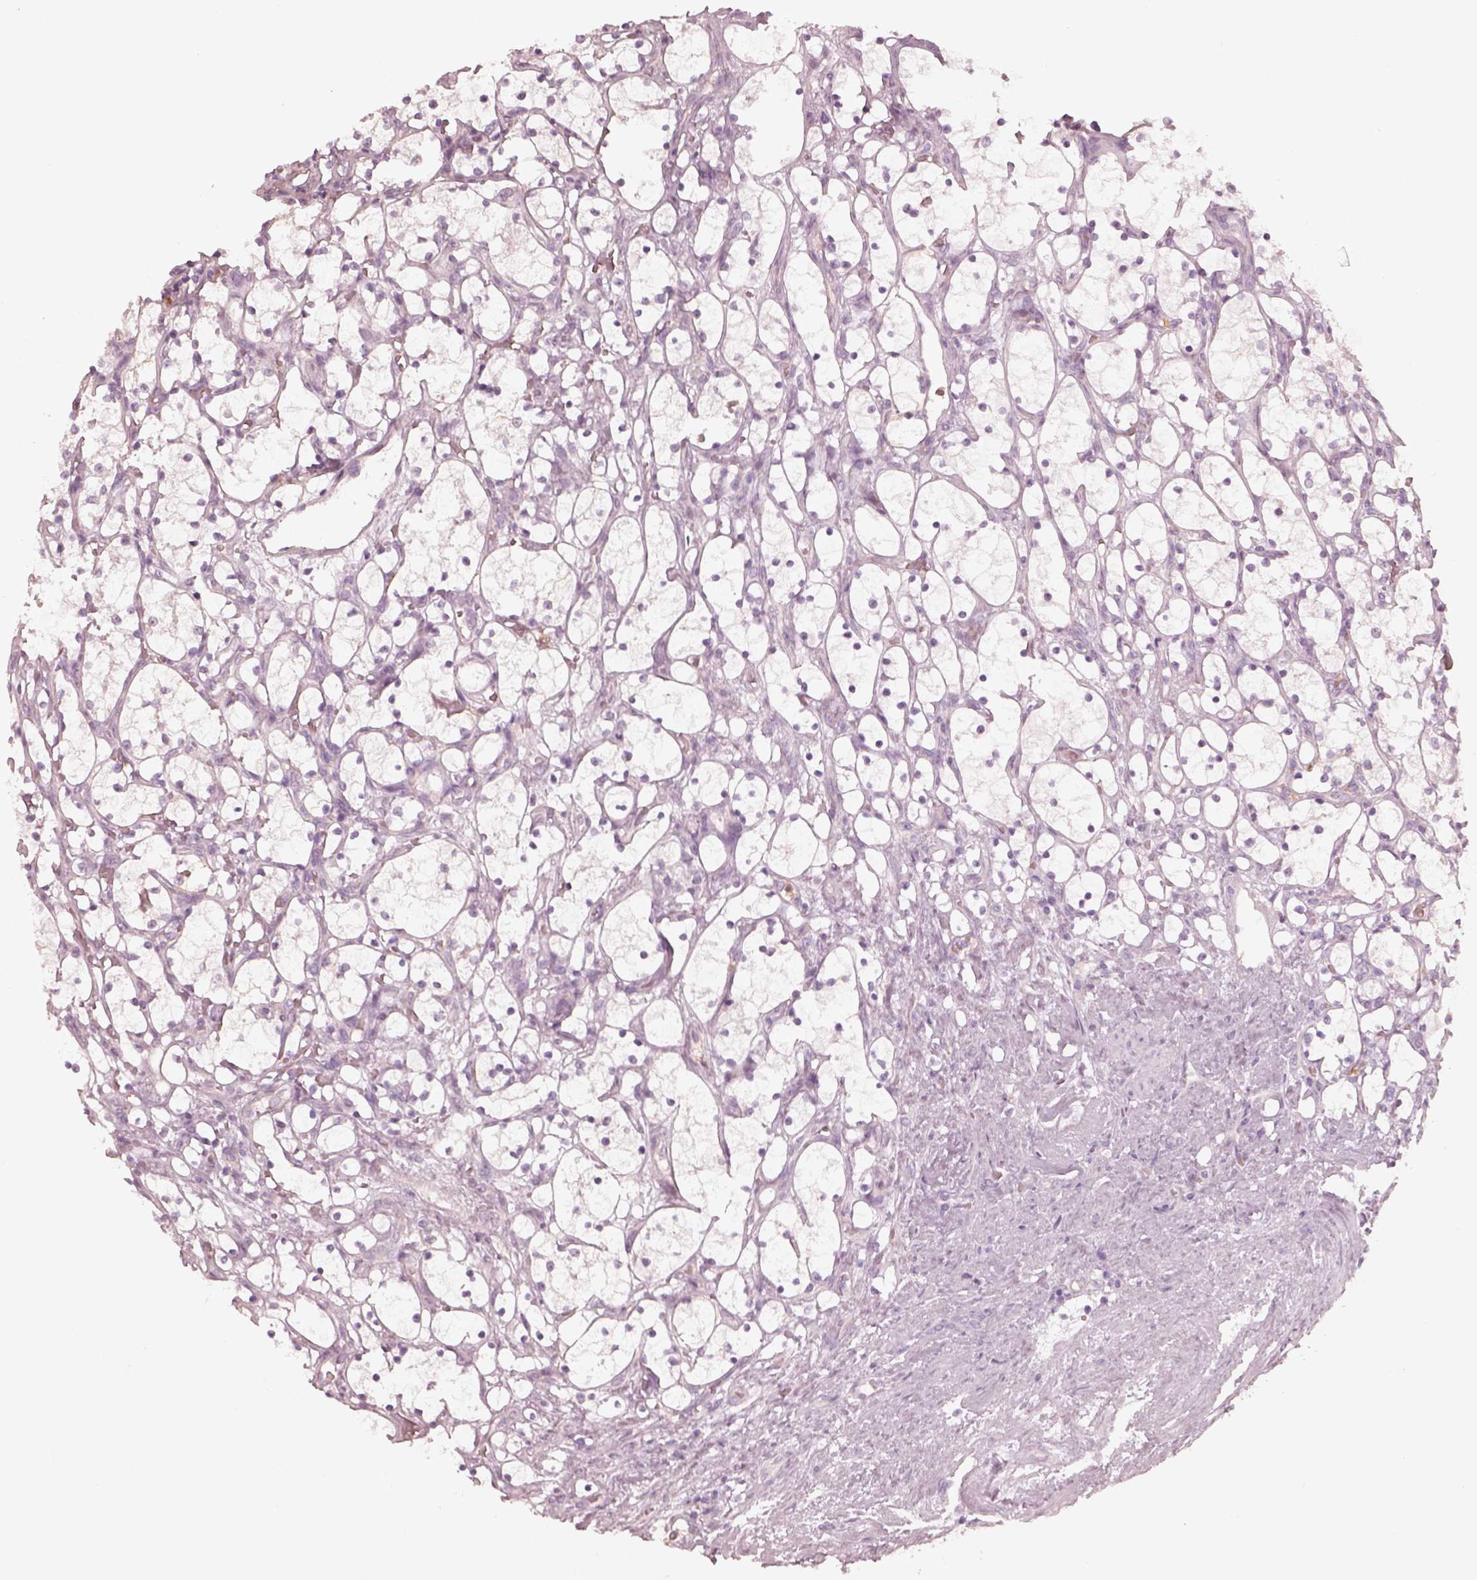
{"staining": {"intensity": "negative", "quantity": "none", "location": "none"}, "tissue": "renal cancer", "cell_type": "Tumor cells", "image_type": "cancer", "snomed": [{"axis": "morphology", "description": "Adenocarcinoma, NOS"}, {"axis": "topography", "description": "Kidney"}], "caption": "This photomicrograph is of renal cancer (adenocarcinoma) stained with immunohistochemistry (IHC) to label a protein in brown with the nuclei are counter-stained blue. There is no positivity in tumor cells. Nuclei are stained in blue.", "gene": "GPRIN1", "patient": {"sex": "female", "age": 69}}